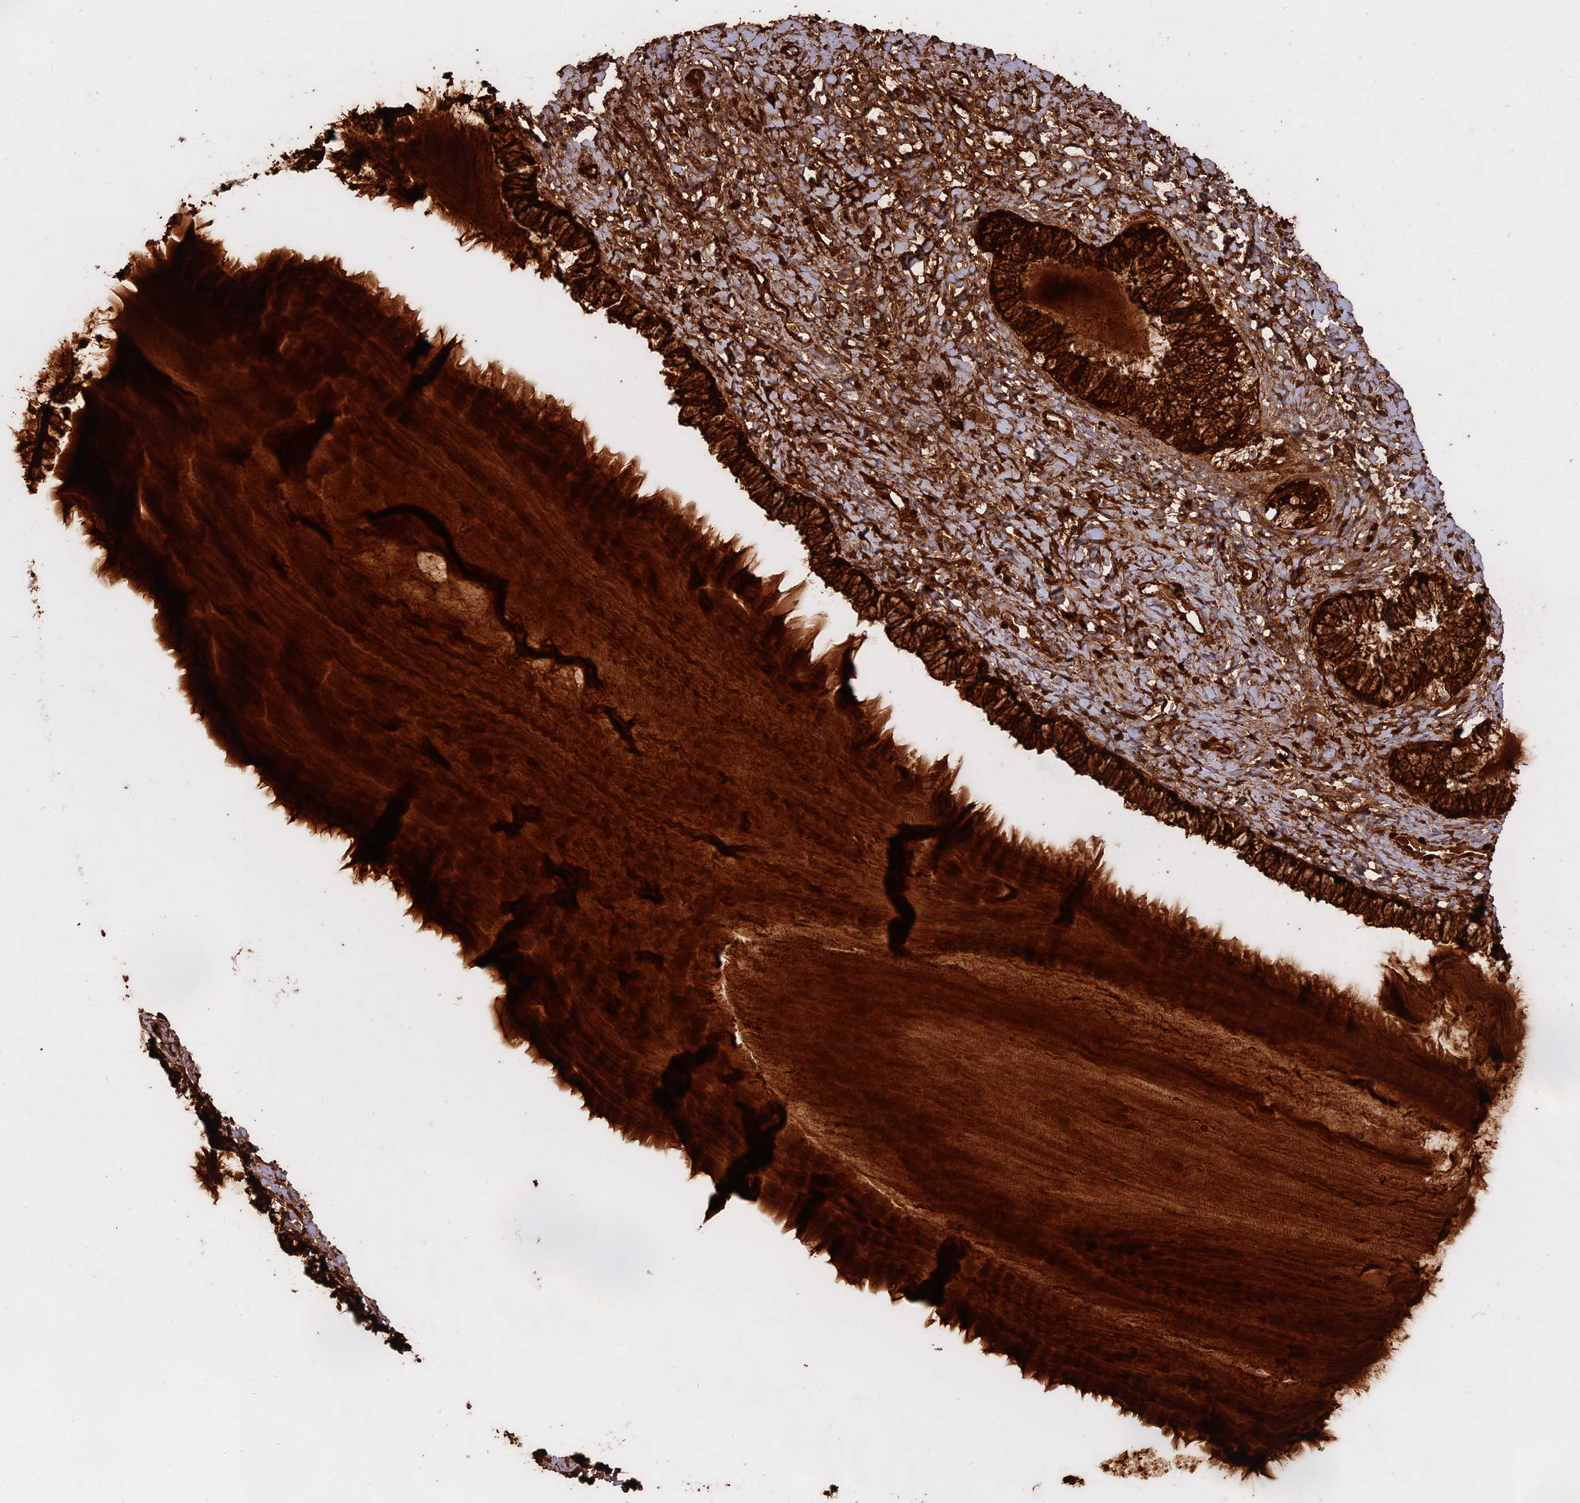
{"staining": {"intensity": "strong", "quantity": ">75%", "location": "cytoplasmic/membranous"}, "tissue": "cervix", "cell_type": "Glandular cells", "image_type": "normal", "snomed": [{"axis": "morphology", "description": "Normal tissue, NOS"}, {"axis": "morphology", "description": "Adenocarcinoma, NOS"}, {"axis": "topography", "description": "Cervix"}], "caption": "IHC staining of normal cervix, which exhibits high levels of strong cytoplasmic/membranous staining in about >75% of glandular cells indicating strong cytoplasmic/membranous protein positivity. The staining was performed using DAB (brown) for protein detection and nuclei were counterstained in hematoxylin (blue).", "gene": "WFDC2", "patient": {"sex": "female", "age": 29}}